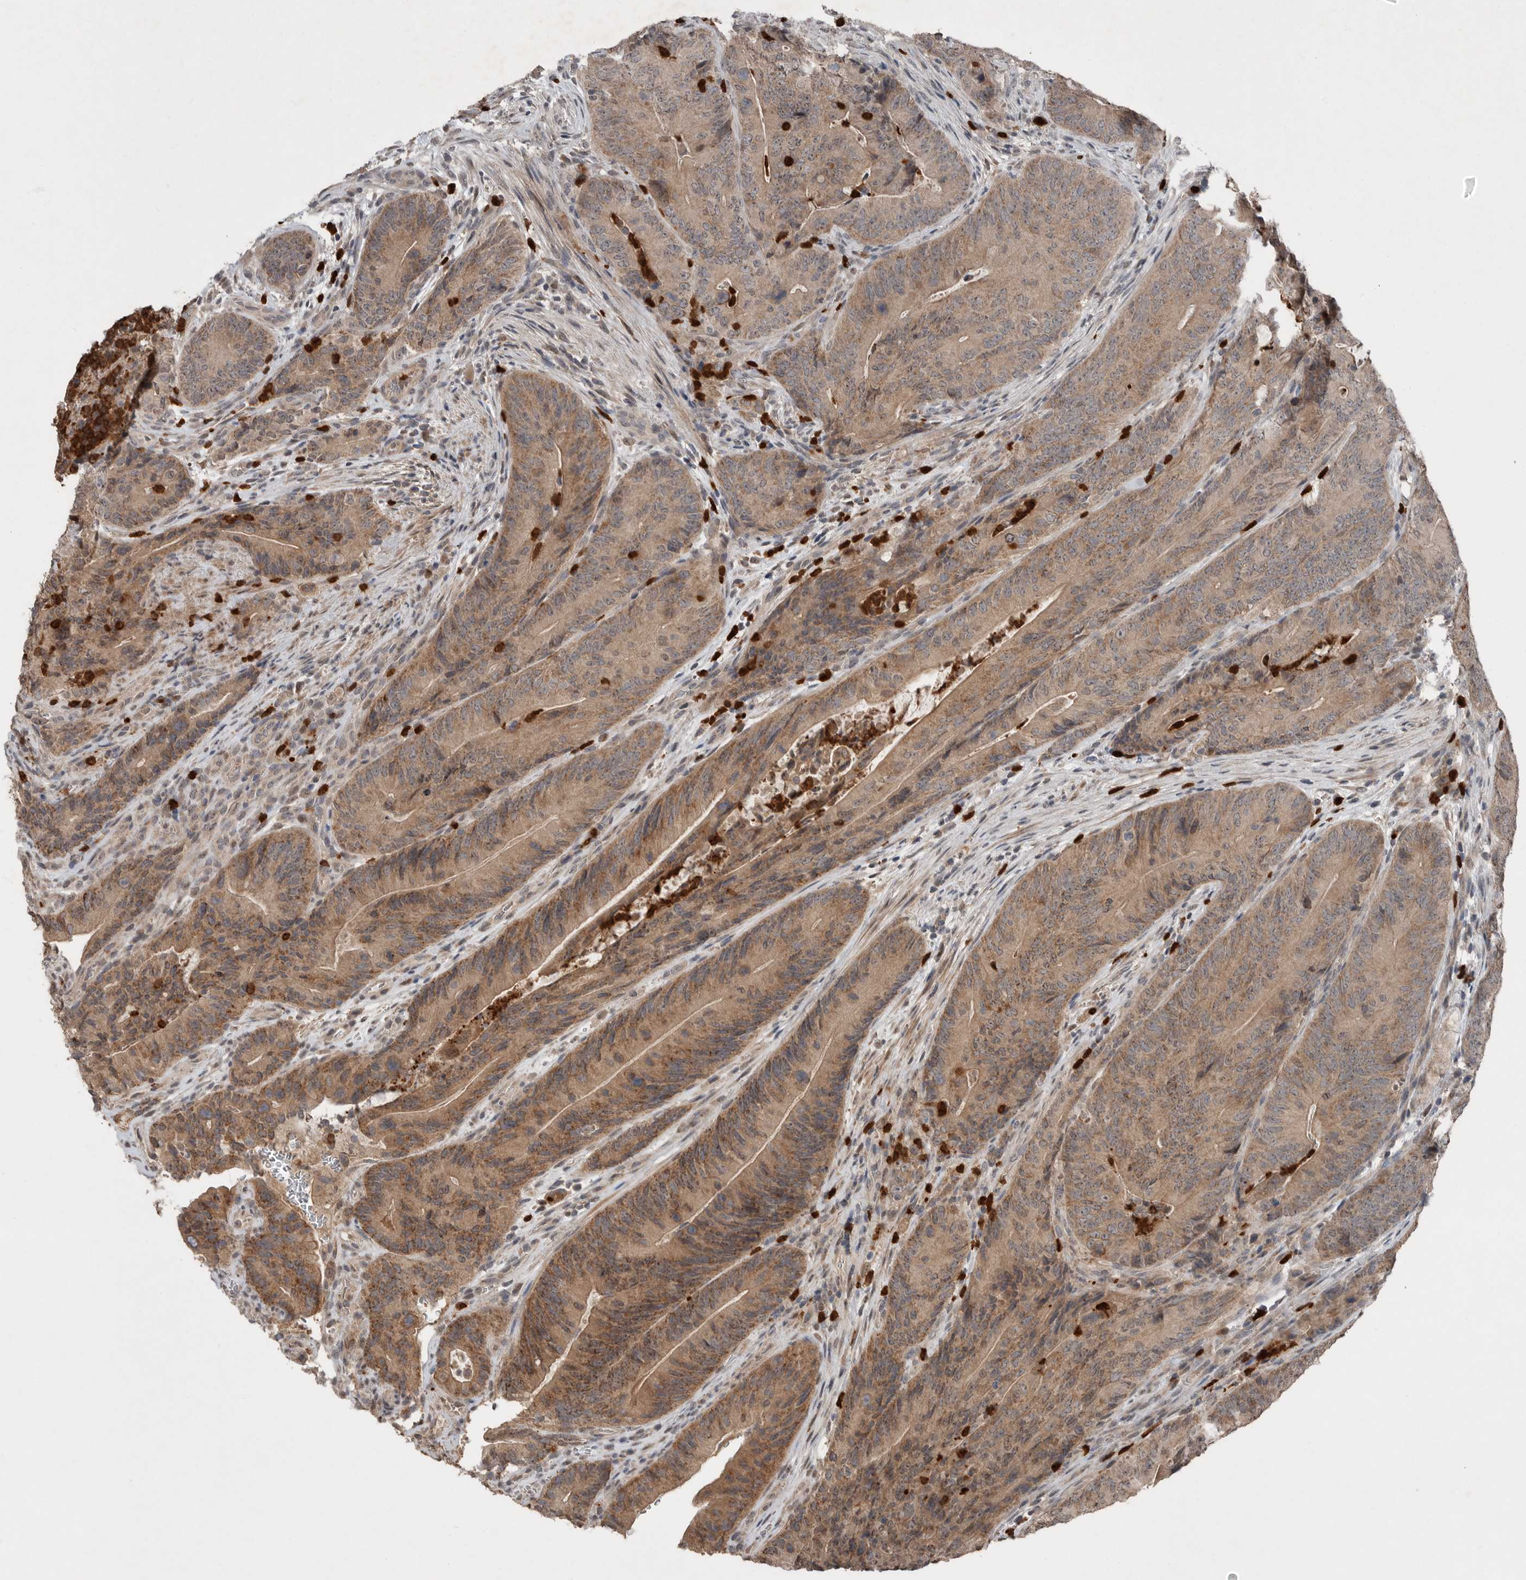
{"staining": {"intensity": "moderate", "quantity": ">75%", "location": "cytoplasmic/membranous"}, "tissue": "colorectal cancer", "cell_type": "Tumor cells", "image_type": "cancer", "snomed": [{"axis": "morphology", "description": "Normal tissue, NOS"}, {"axis": "topography", "description": "Colon"}], "caption": "This is a photomicrograph of immunohistochemistry (IHC) staining of colorectal cancer, which shows moderate positivity in the cytoplasmic/membranous of tumor cells.", "gene": "SCP2", "patient": {"sex": "female", "age": 82}}